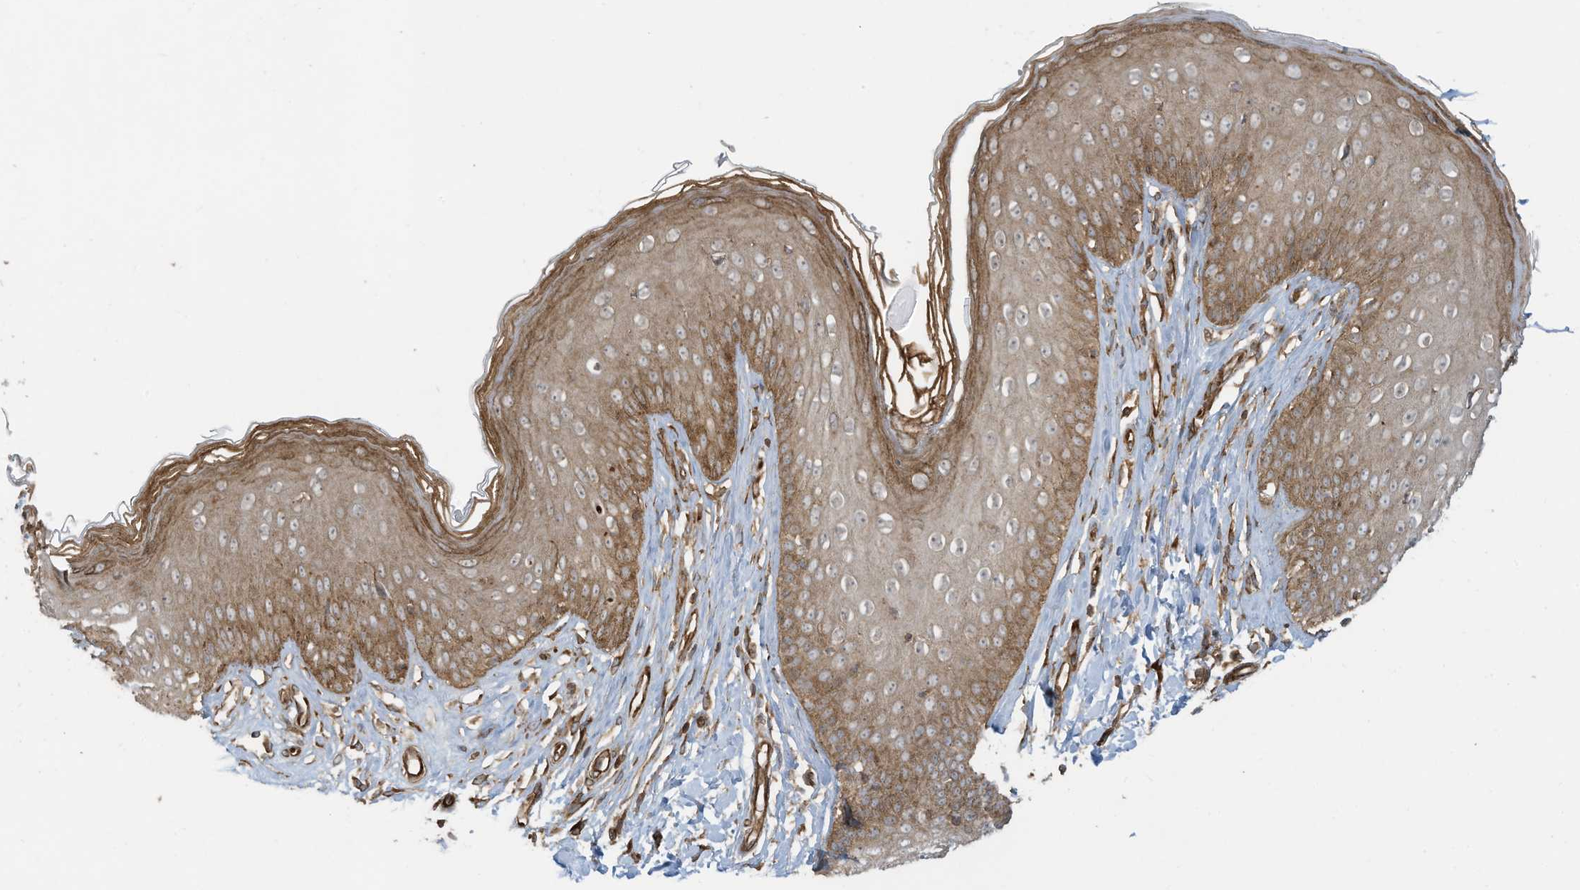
{"staining": {"intensity": "moderate", "quantity": ">75%", "location": "cytoplasmic/membranous"}, "tissue": "skin", "cell_type": "Epidermal cells", "image_type": "normal", "snomed": [{"axis": "morphology", "description": "Normal tissue, NOS"}, {"axis": "morphology", "description": "Squamous cell carcinoma, NOS"}, {"axis": "topography", "description": "Vulva"}], "caption": "IHC (DAB) staining of normal skin reveals moderate cytoplasmic/membranous protein staining in approximately >75% of epidermal cells.", "gene": "DDIT4", "patient": {"sex": "female", "age": 85}}